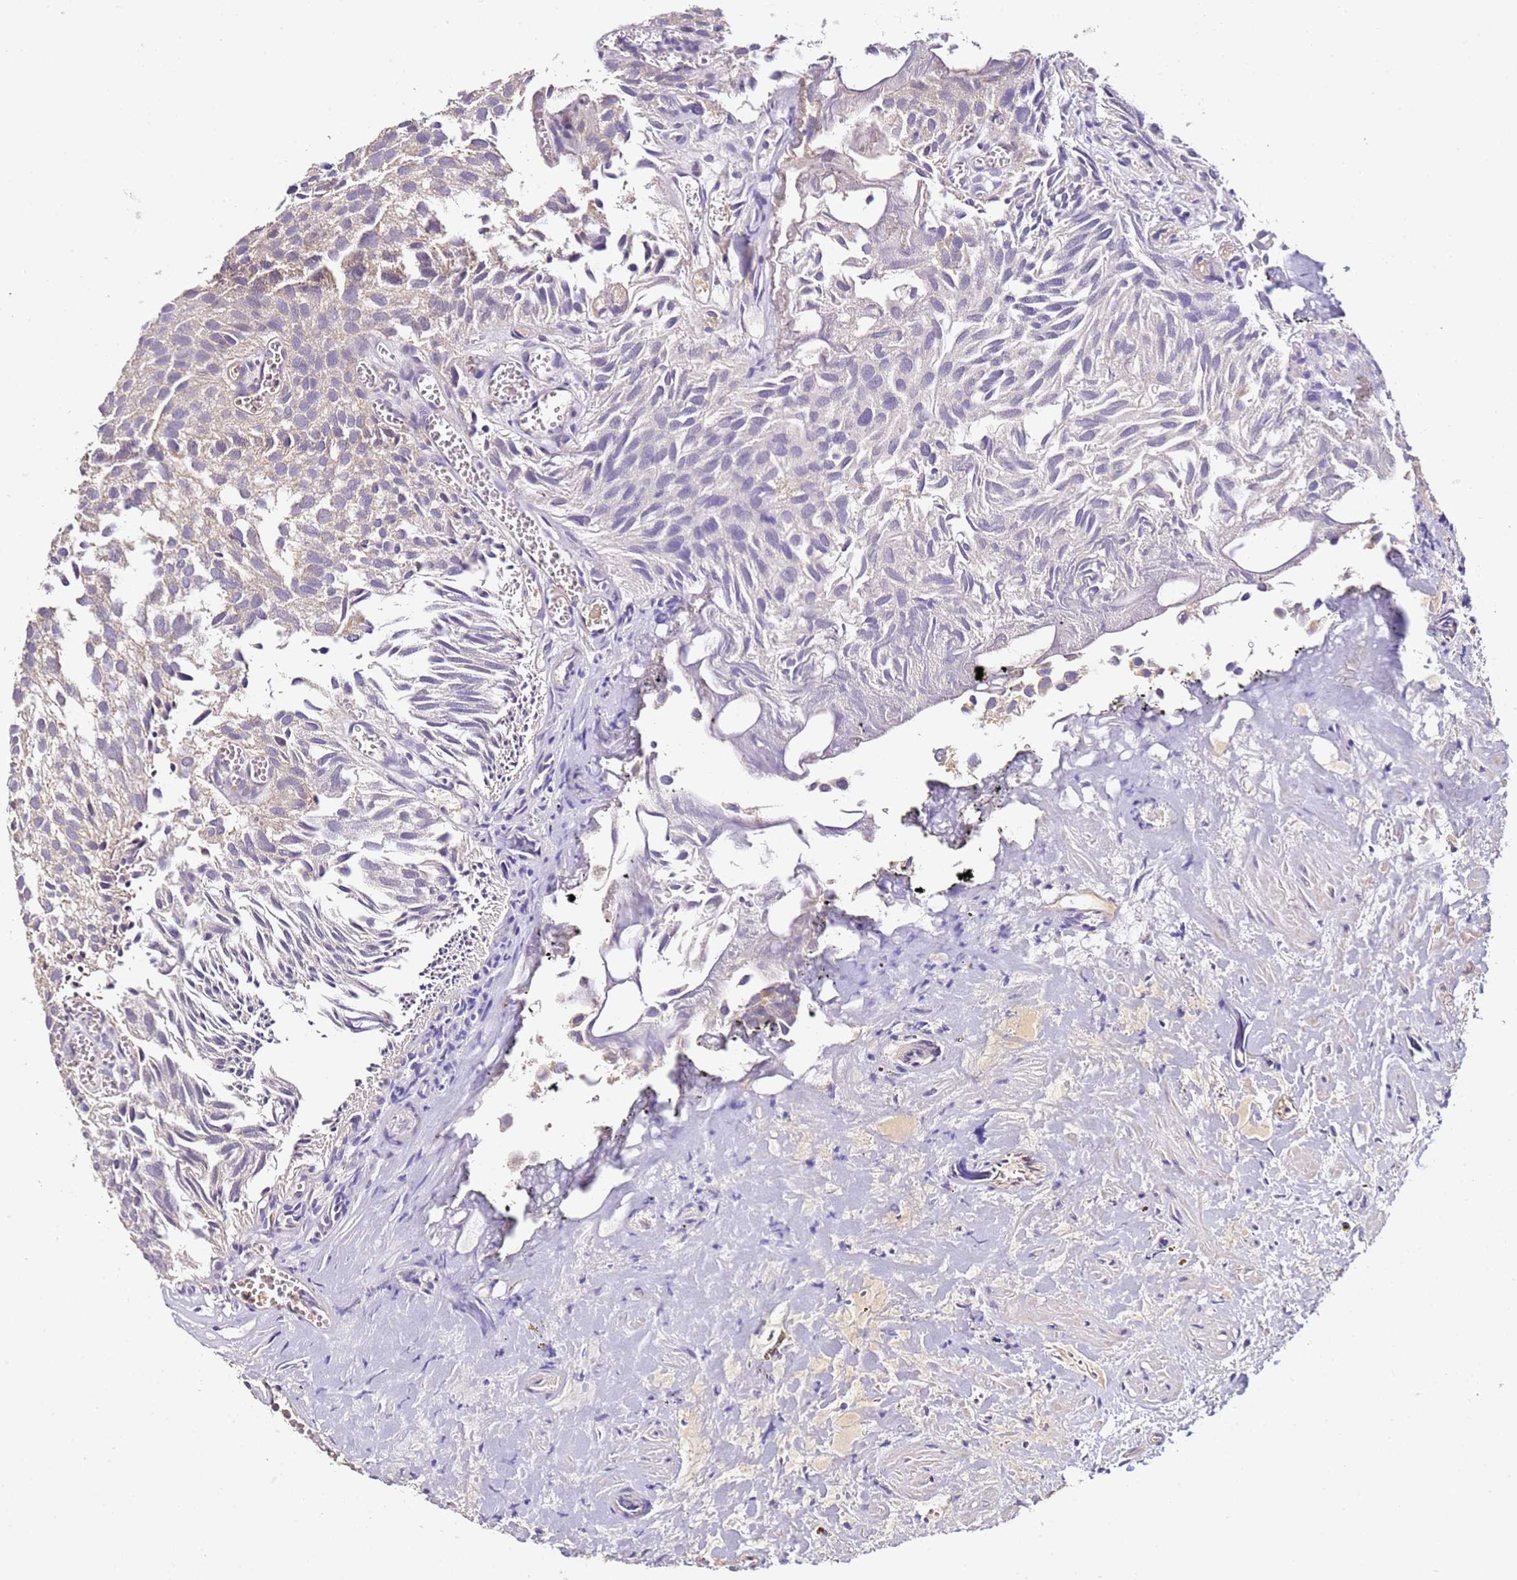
{"staining": {"intensity": "negative", "quantity": "none", "location": "none"}, "tissue": "urothelial cancer", "cell_type": "Tumor cells", "image_type": "cancer", "snomed": [{"axis": "morphology", "description": "Urothelial carcinoma, Low grade"}, {"axis": "topography", "description": "Urinary bladder"}], "caption": "This is a photomicrograph of IHC staining of low-grade urothelial carcinoma, which shows no staining in tumor cells.", "gene": "OR2B11", "patient": {"sex": "male", "age": 88}}